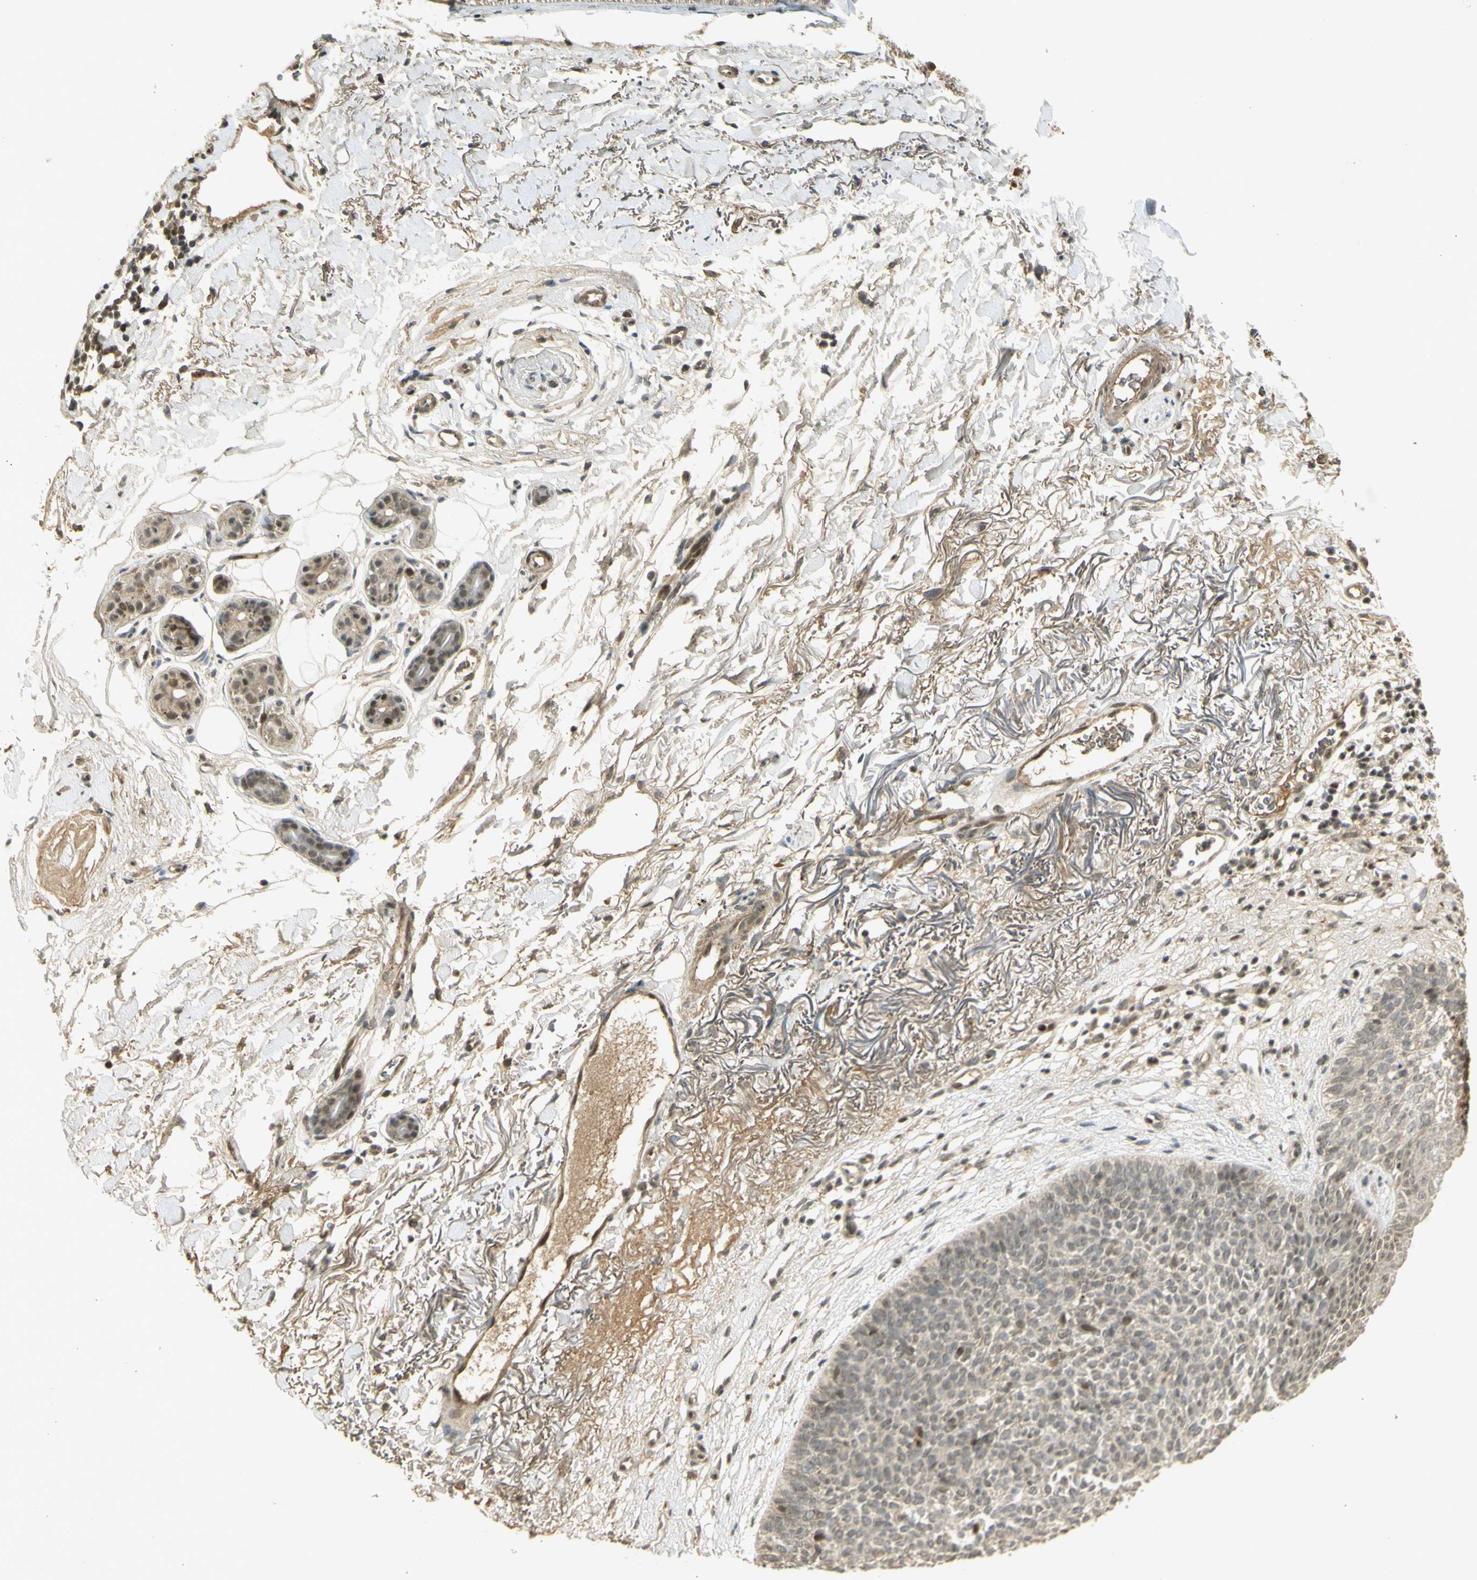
{"staining": {"intensity": "weak", "quantity": "<25%", "location": "nuclear"}, "tissue": "skin cancer", "cell_type": "Tumor cells", "image_type": "cancer", "snomed": [{"axis": "morphology", "description": "Basal cell carcinoma"}, {"axis": "topography", "description": "Skin"}], "caption": "Human skin cancer (basal cell carcinoma) stained for a protein using immunohistochemistry (IHC) reveals no staining in tumor cells.", "gene": "GMEB2", "patient": {"sex": "female", "age": 70}}